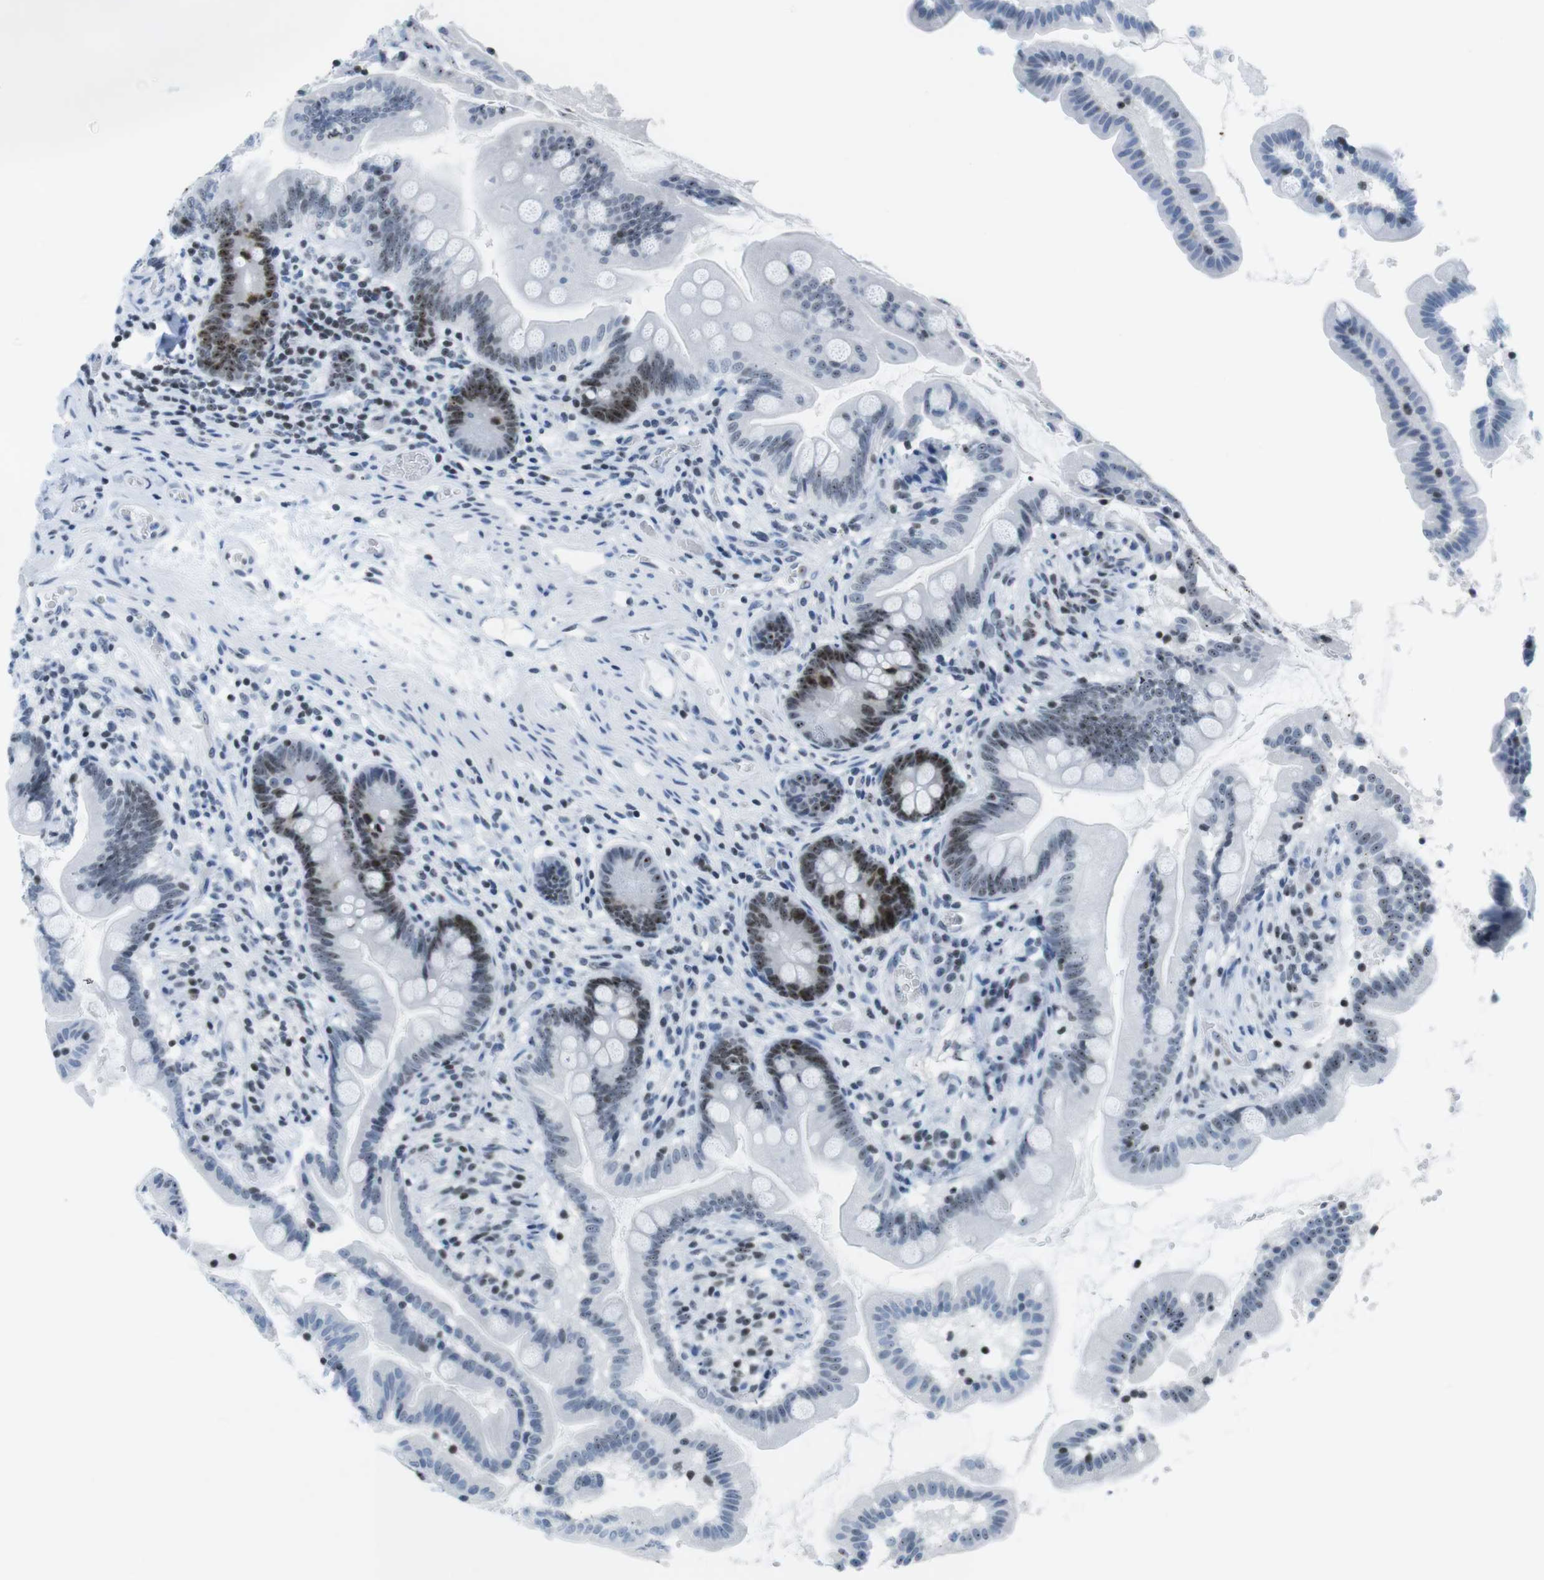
{"staining": {"intensity": "strong", "quantity": "25%-75%", "location": "nuclear"}, "tissue": "small intestine", "cell_type": "Glandular cells", "image_type": "normal", "snomed": [{"axis": "morphology", "description": "Normal tissue, NOS"}, {"axis": "topography", "description": "Small intestine"}], "caption": "Immunohistochemical staining of benign human small intestine exhibits 25%-75% levels of strong nuclear protein staining in about 25%-75% of glandular cells. Using DAB (3,3'-diaminobenzidine) (brown) and hematoxylin (blue) stains, captured at high magnification using brightfield microscopy.", "gene": "NIFK", "patient": {"sex": "female", "age": 56}}